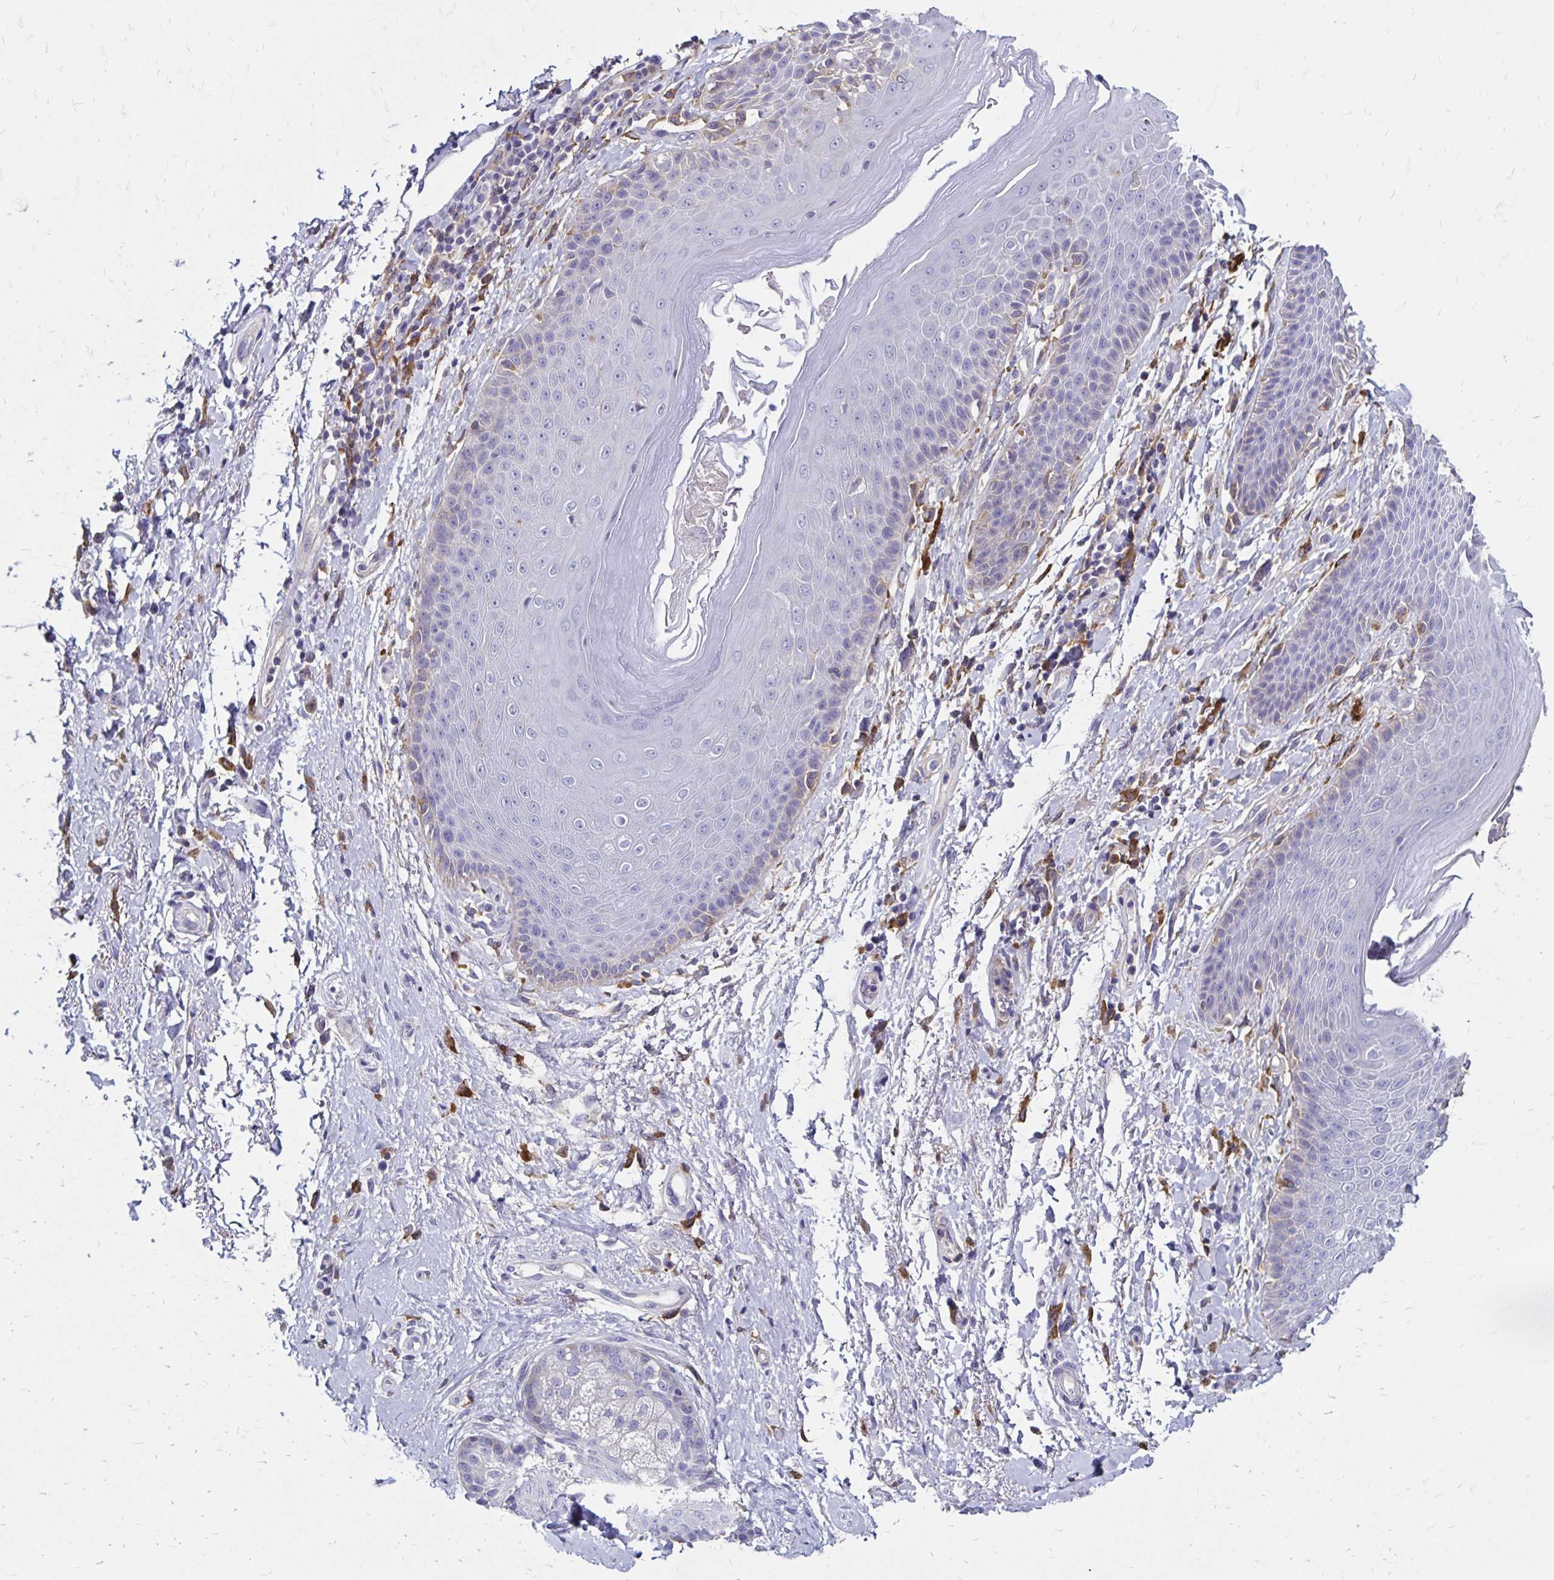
{"staining": {"intensity": "negative", "quantity": "none", "location": "none"}, "tissue": "adipose tissue", "cell_type": "Adipocytes", "image_type": "normal", "snomed": [{"axis": "morphology", "description": "Normal tissue, NOS"}, {"axis": "topography", "description": "Peripheral nerve tissue"}], "caption": "Micrograph shows no protein staining in adipocytes of unremarkable adipose tissue.", "gene": "TNS3", "patient": {"sex": "male", "age": 51}}